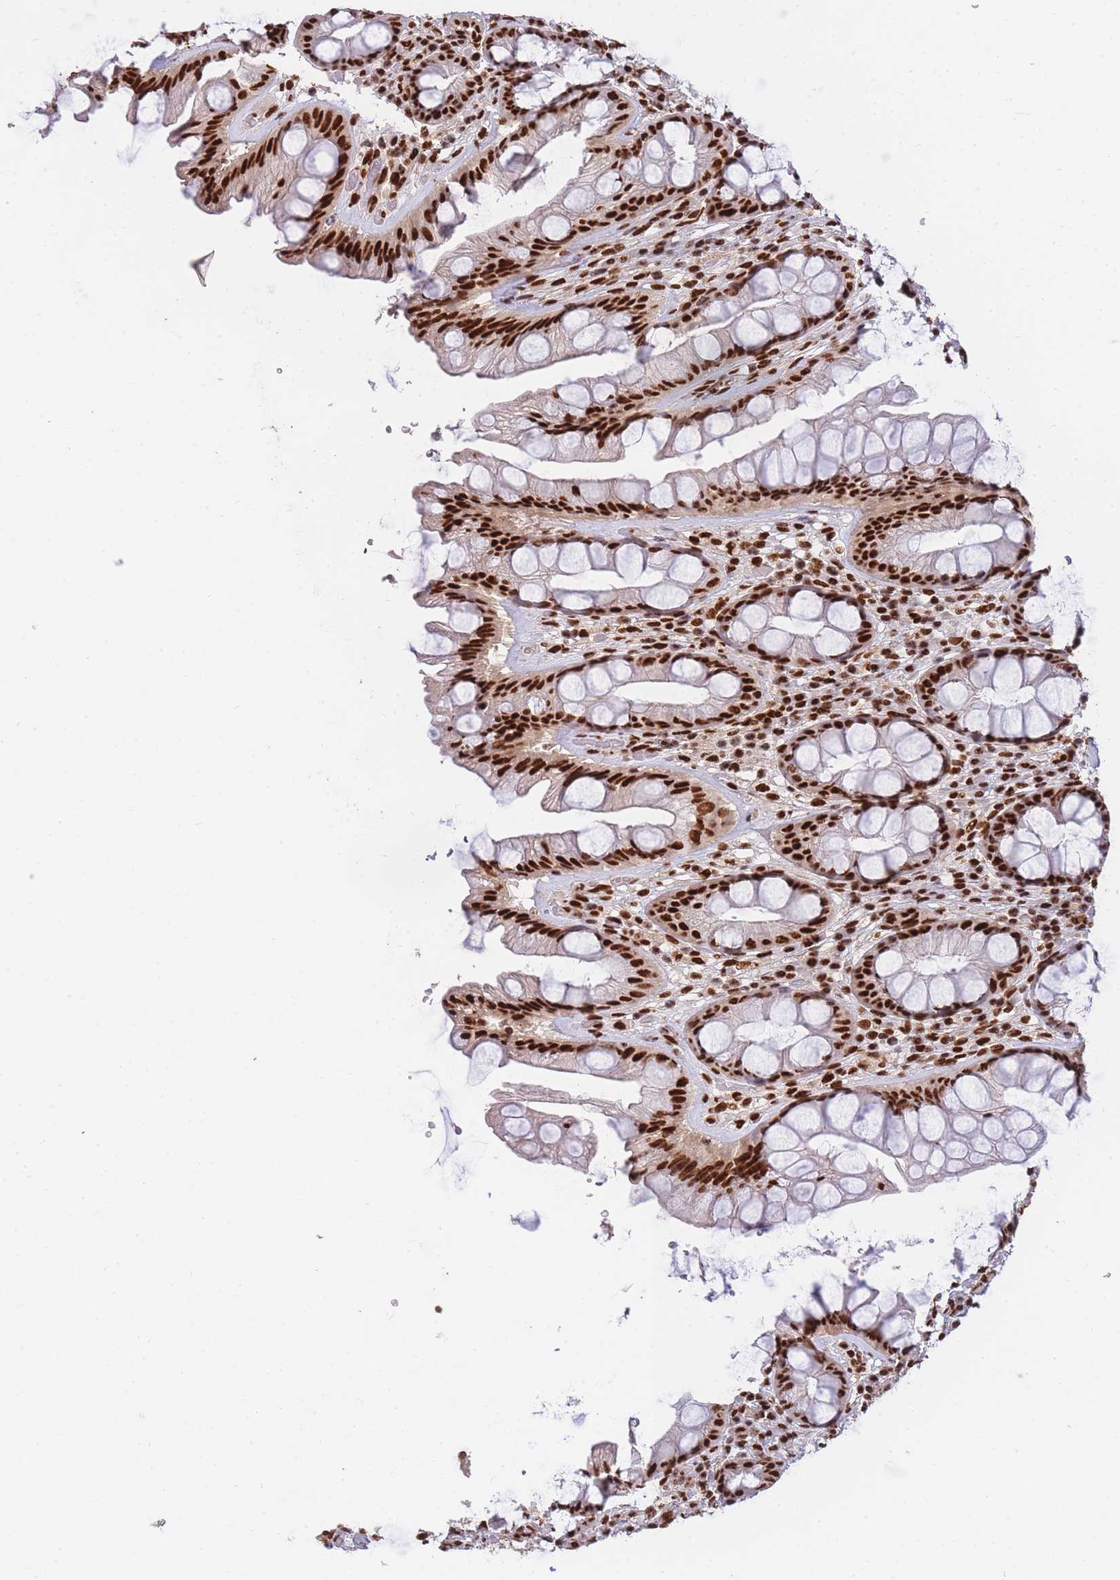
{"staining": {"intensity": "strong", "quantity": ">75%", "location": "nuclear"}, "tissue": "rectum", "cell_type": "Glandular cells", "image_type": "normal", "snomed": [{"axis": "morphology", "description": "Normal tissue, NOS"}, {"axis": "topography", "description": "Rectum"}], "caption": "This histopathology image shows benign rectum stained with IHC to label a protein in brown. The nuclear of glandular cells show strong positivity for the protein. Nuclei are counter-stained blue.", "gene": "PRKDC", "patient": {"sex": "male", "age": 74}}